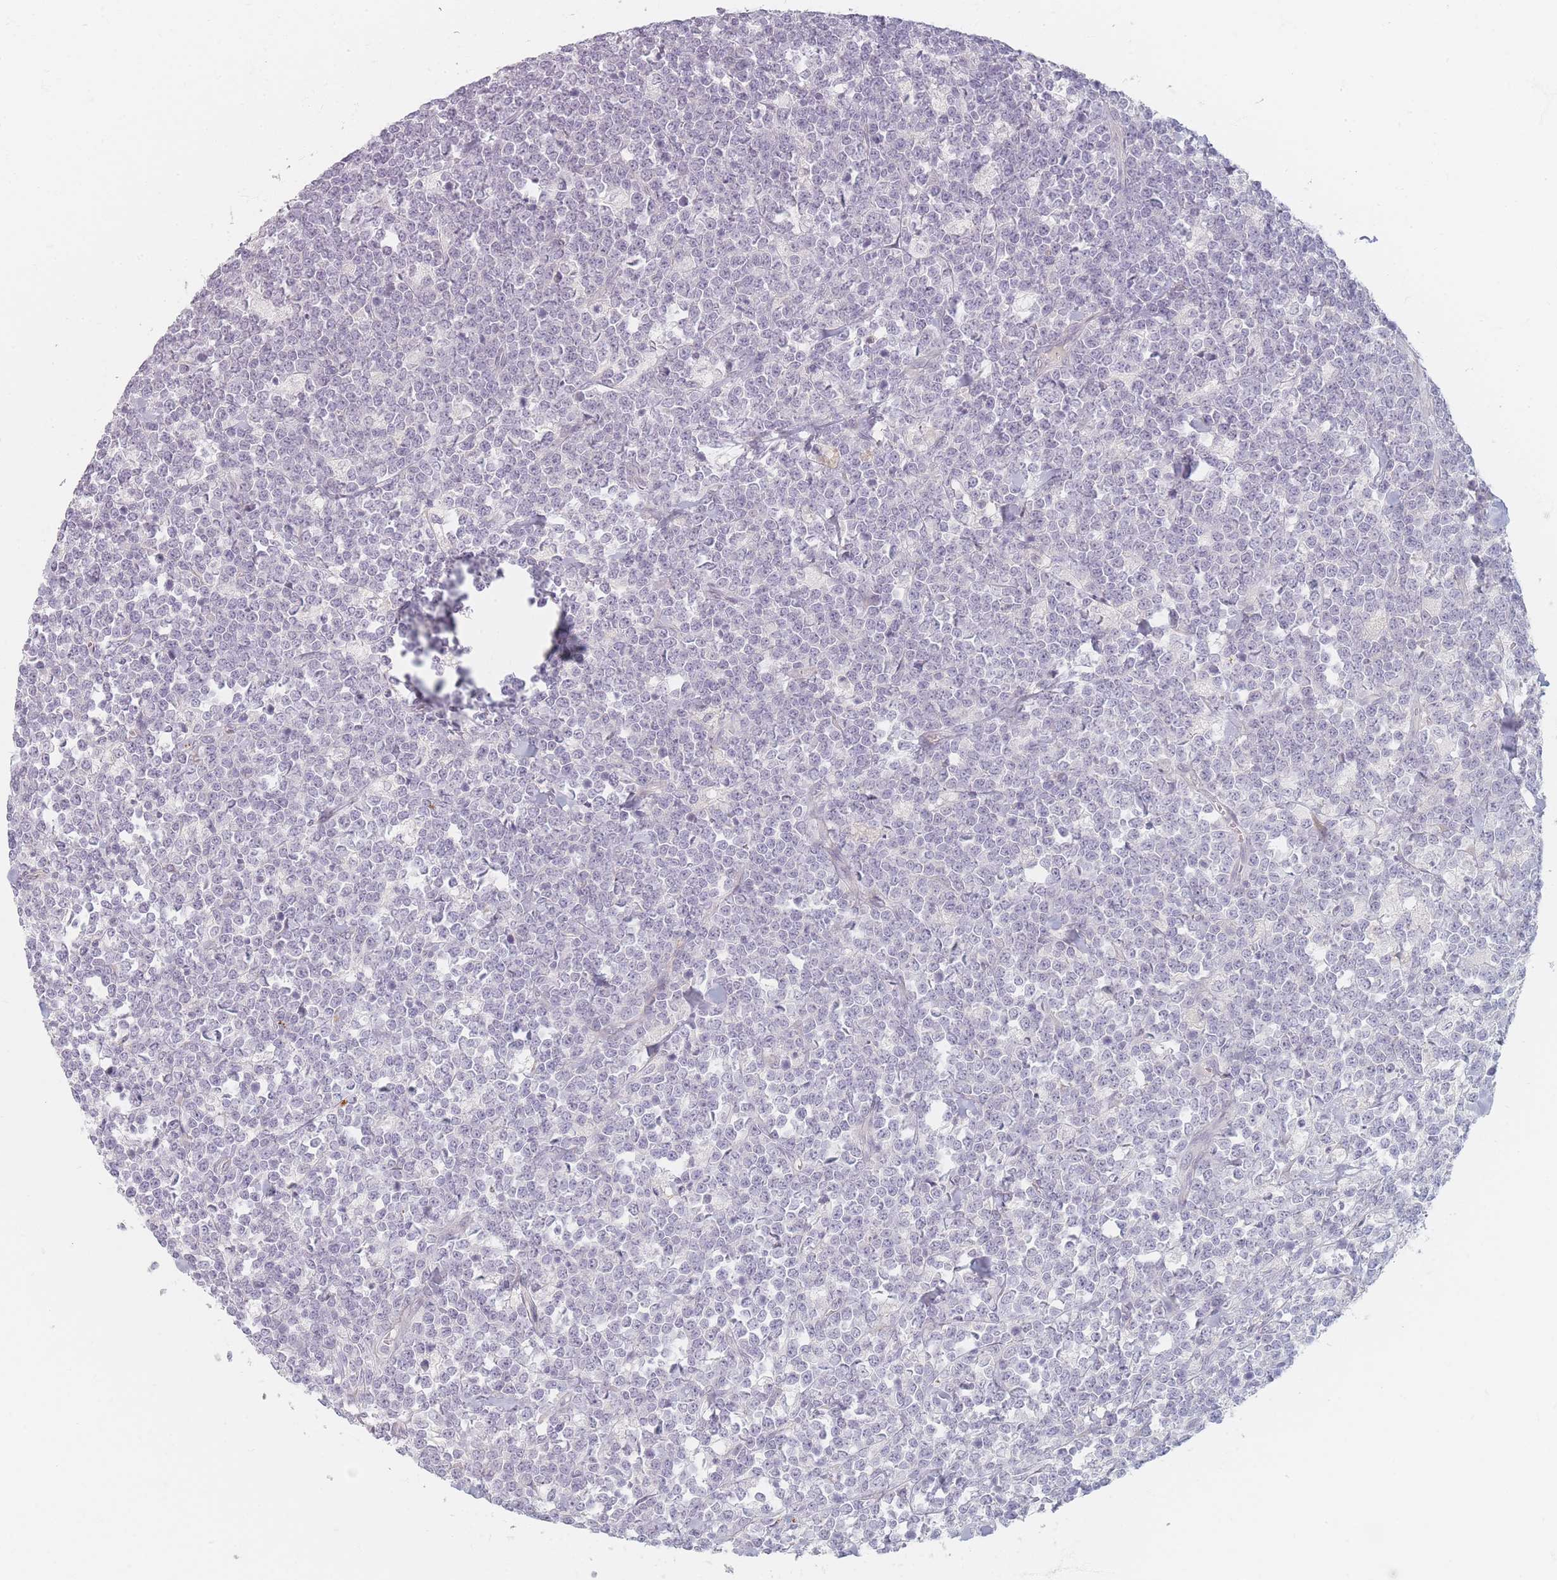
{"staining": {"intensity": "negative", "quantity": "none", "location": "none"}, "tissue": "lymphoma", "cell_type": "Tumor cells", "image_type": "cancer", "snomed": [{"axis": "morphology", "description": "Malignant lymphoma, non-Hodgkin's type, High grade"}, {"axis": "topography", "description": "Small intestine"}], "caption": "Immunohistochemistry of lymphoma shows no positivity in tumor cells.", "gene": "TMOD1", "patient": {"sex": "male", "age": 8}}